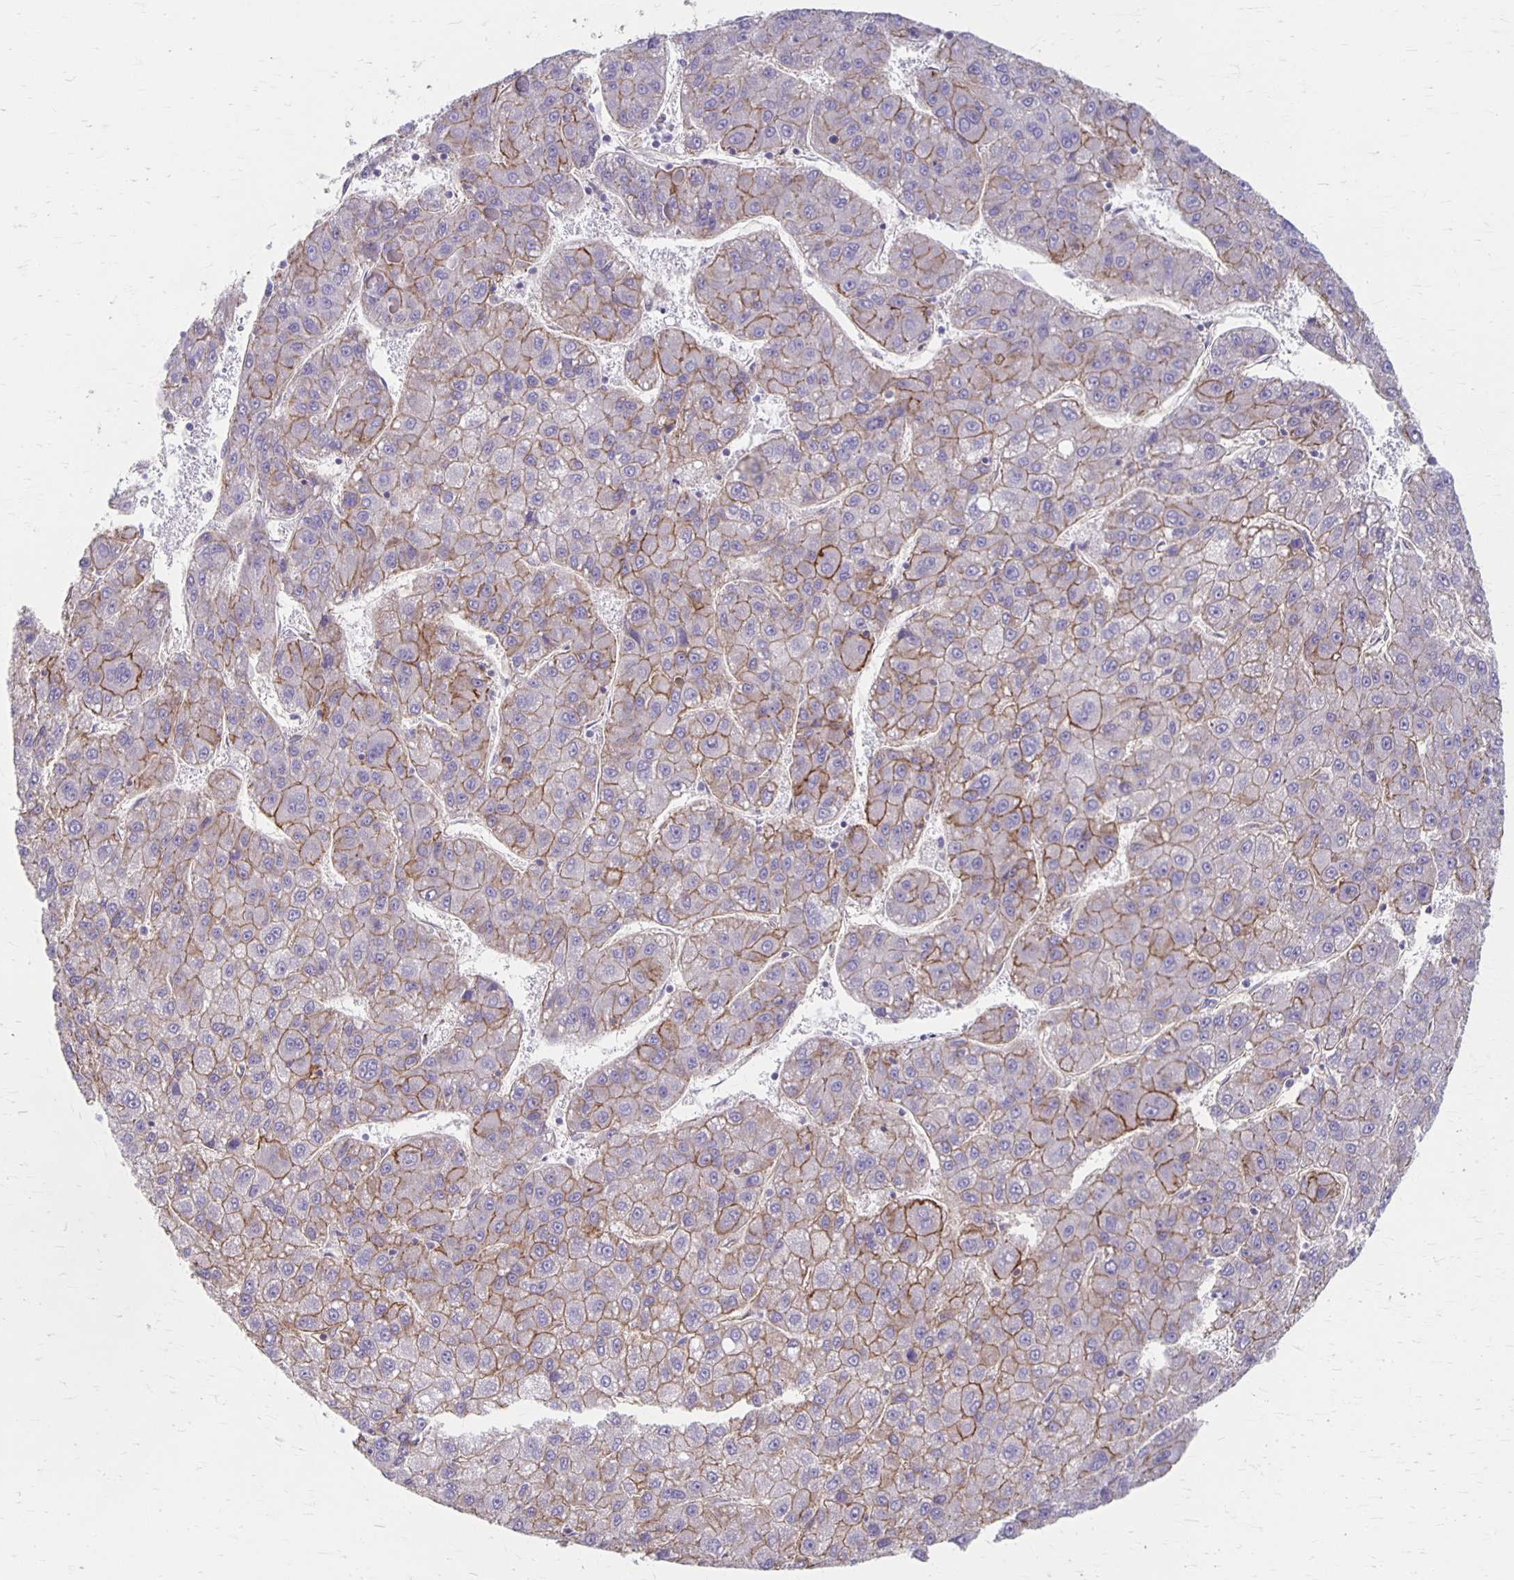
{"staining": {"intensity": "moderate", "quantity": ">75%", "location": "cytoplasmic/membranous"}, "tissue": "liver cancer", "cell_type": "Tumor cells", "image_type": "cancer", "snomed": [{"axis": "morphology", "description": "Carcinoma, Hepatocellular, NOS"}, {"axis": "topography", "description": "Liver"}], "caption": "High-magnification brightfield microscopy of liver cancer stained with DAB (brown) and counterstained with hematoxylin (blue). tumor cells exhibit moderate cytoplasmic/membranous expression is appreciated in approximately>75% of cells.", "gene": "PPP1R3E", "patient": {"sex": "female", "age": 82}}